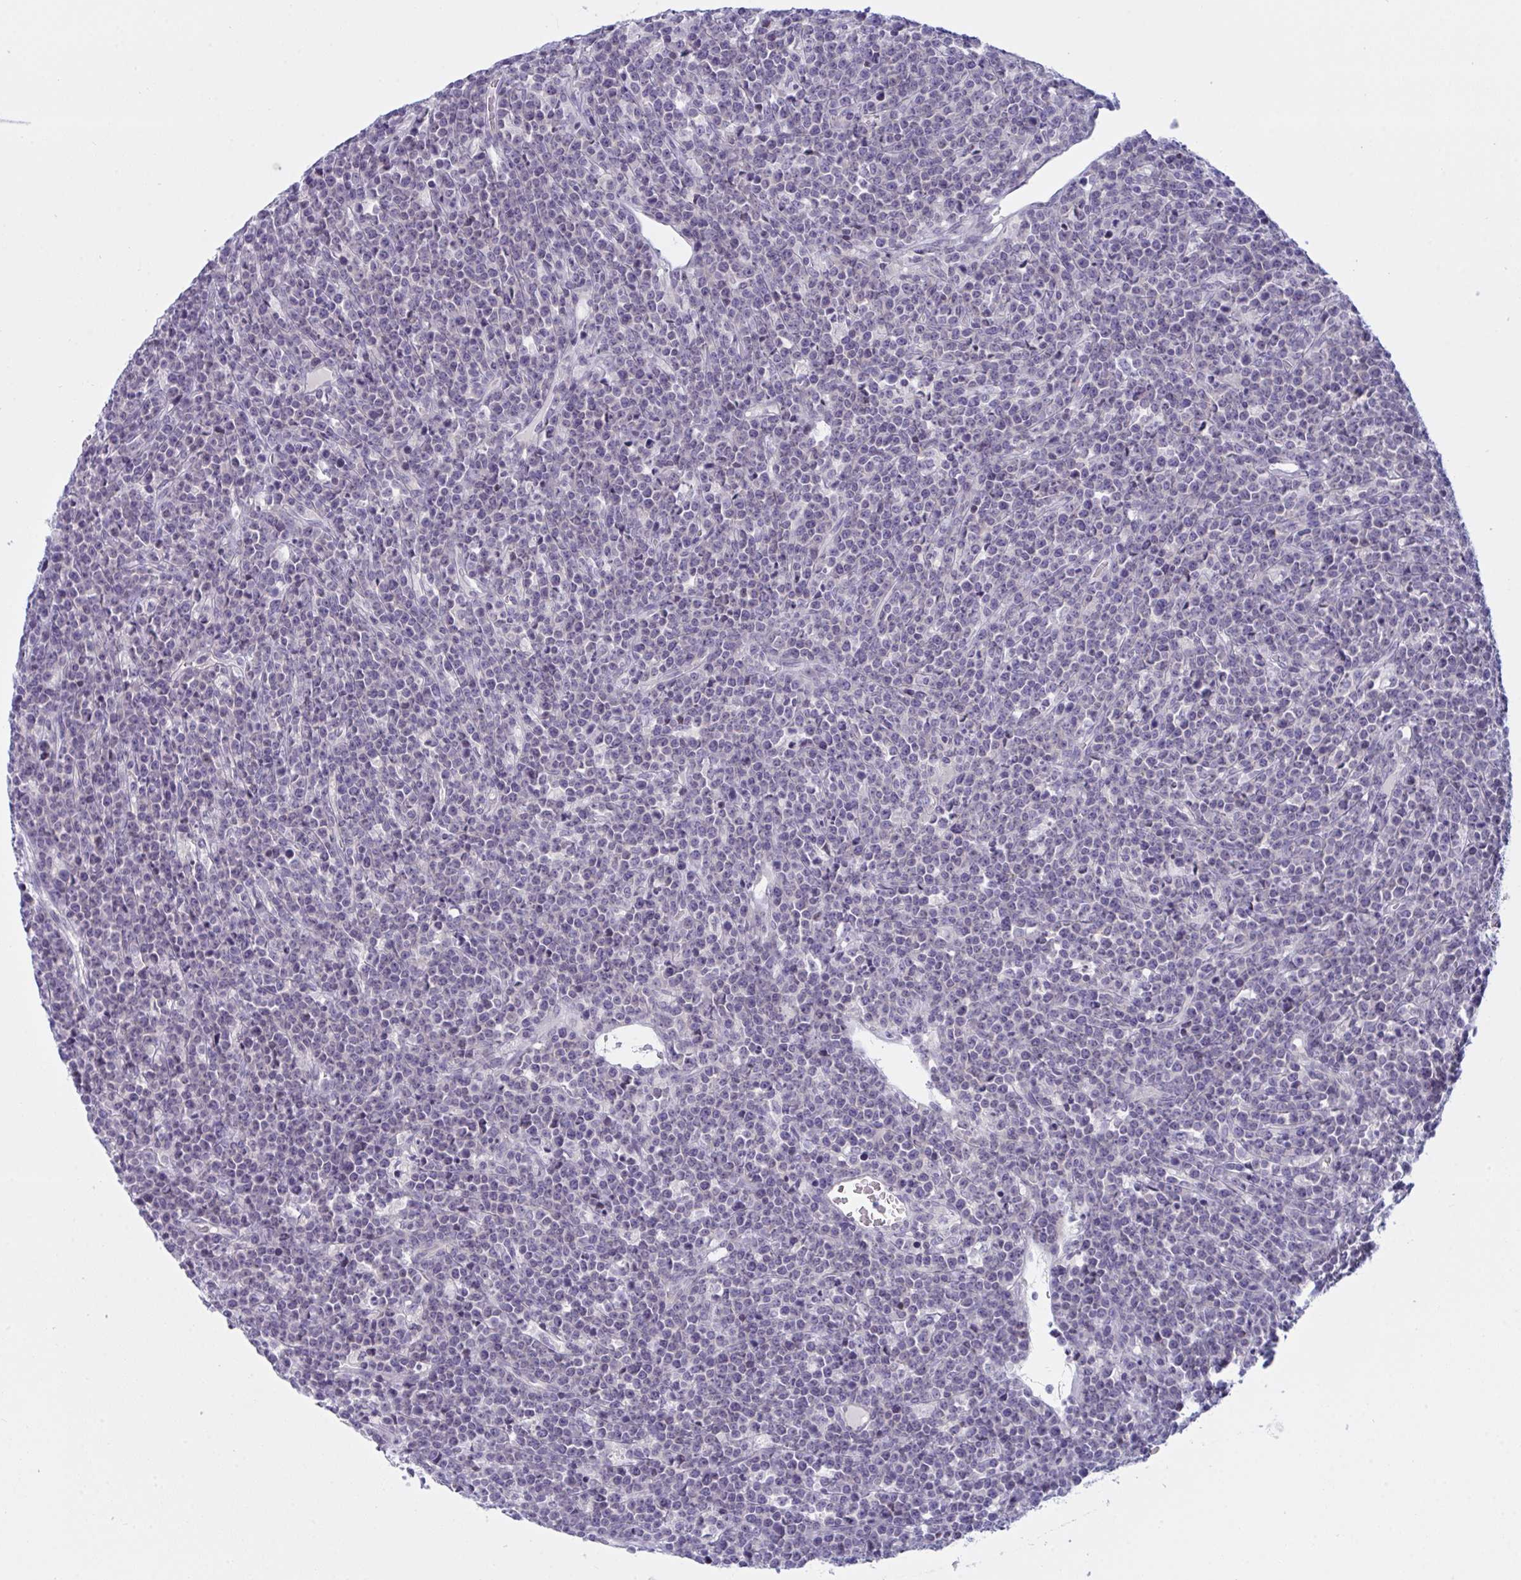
{"staining": {"intensity": "negative", "quantity": "none", "location": "none"}, "tissue": "lymphoma", "cell_type": "Tumor cells", "image_type": "cancer", "snomed": [{"axis": "morphology", "description": "Malignant lymphoma, non-Hodgkin's type, High grade"}, {"axis": "topography", "description": "Ovary"}], "caption": "IHC histopathology image of high-grade malignant lymphoma, non-Hodgkin's type stained for a protein (brown), which exhibits no expression in tumor cells. The staining is performed using DAB (3,3'-diaminobenzidine) brown chromogen with nuclei counter-stained in using hematoxylin.", "gene": "NAA30", "patient": {"sex": "female", "age": 56}}